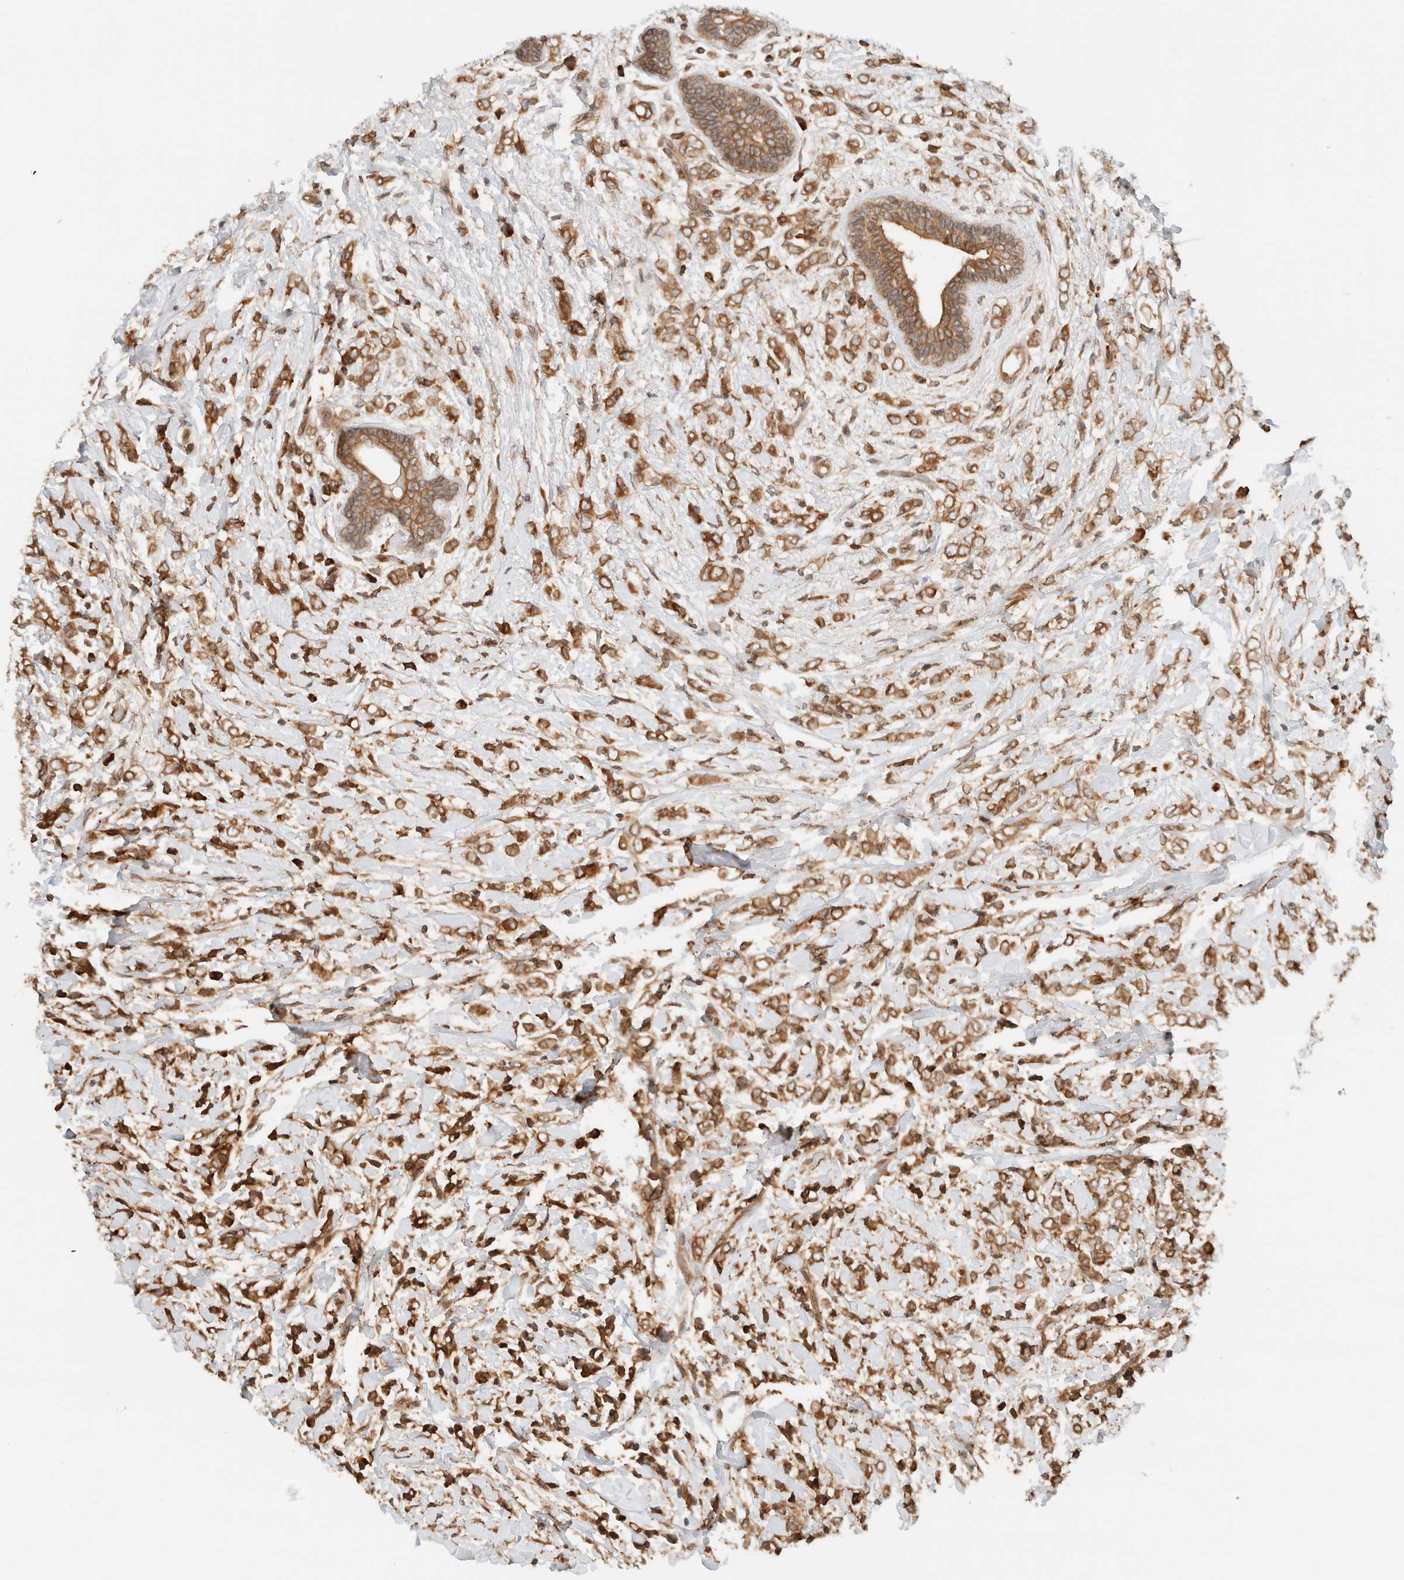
{"staining": {"intensity": "moderate", "quantity": ">75%", "location": "cytoplasmic/membranous"}, "tissue": "breast cancer", "cell_type": "Tumor cells", "image_type": "cancer", "snomed": [{"axis": "morphology", "description": "Normal tissue, NOS"}, {"axis": "morphology", "description": "Lobular carcinoma"}, {"axis": "topography", "description": "Breast"}], "caption": "A histopathology image showing moderate cytoplasmic/membranous staining in approximately >75% of tumor cells in lobular carcinoma (breast), as visualized by brown immunohistochemical staining.", "gene": "ARFGEF2", "patient": {"sex": "female", "age": 47}}